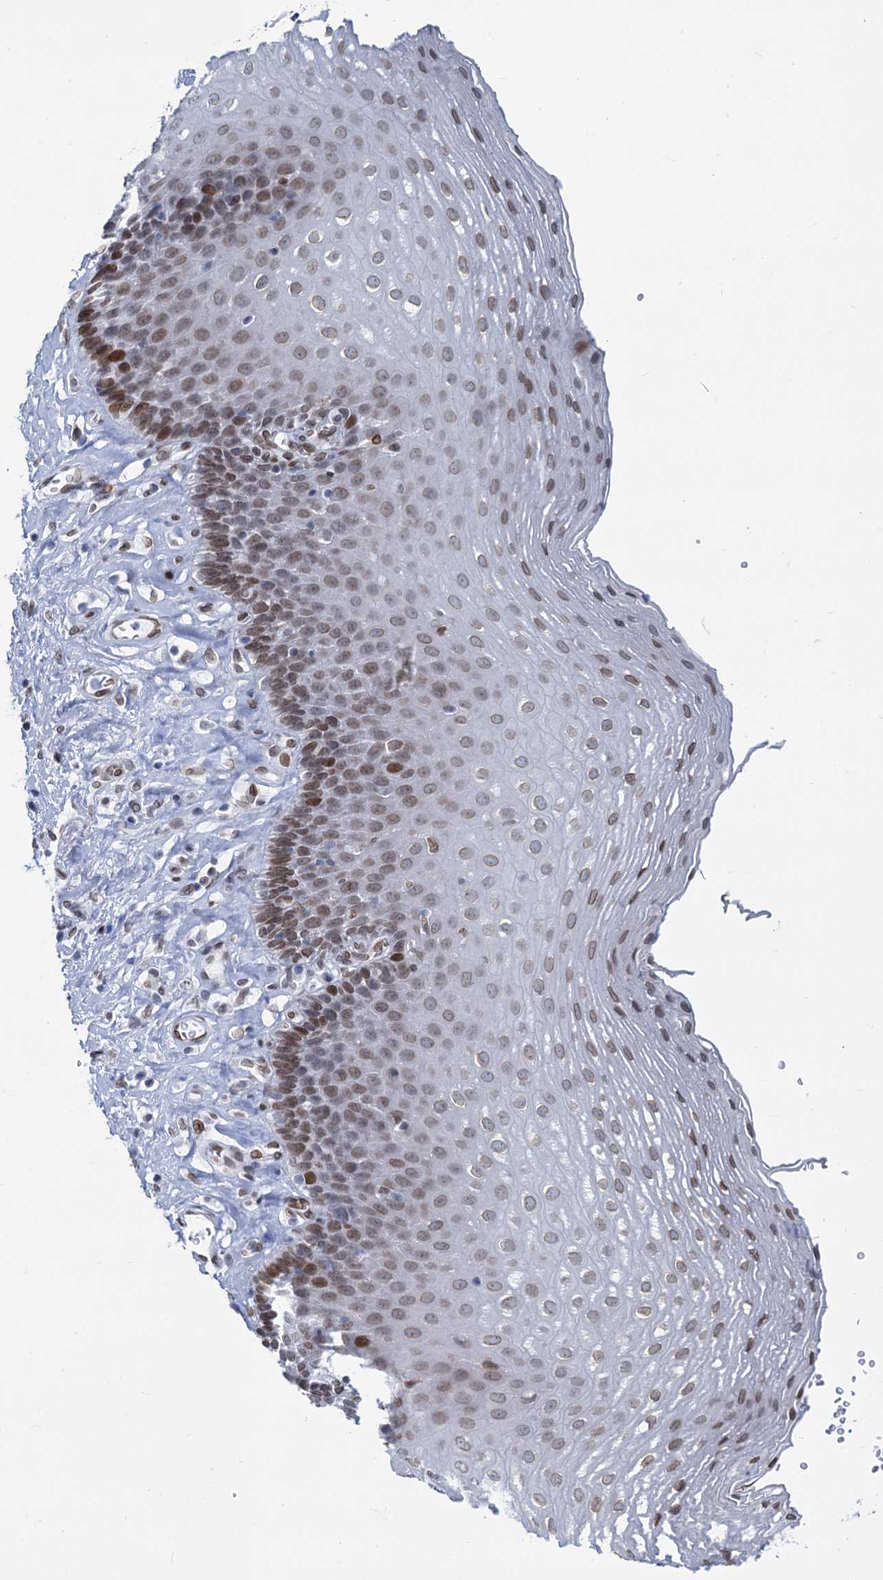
{"staining": {"intensity": "moderate", "quantity": "25%-75%", "location": "nuclear"}, "tissue": "esophagus", "cell_type": "Squamous epithelial cells", "image_type": "normal", "snomed": [{"axis": "morphology", "description": "Normal tissue, NOS"}, {"axis": "topography", "description": "Esophagus"}], "caption": "High-power microscopy captured an immunohistochemistry micrograph of benign esophagus, revealing moderate nuclear expression in approximately 25%-75% of squamous epithelial cells.", "gene": "PRSS35", "patient": {"sex": "female", "age": 66}}